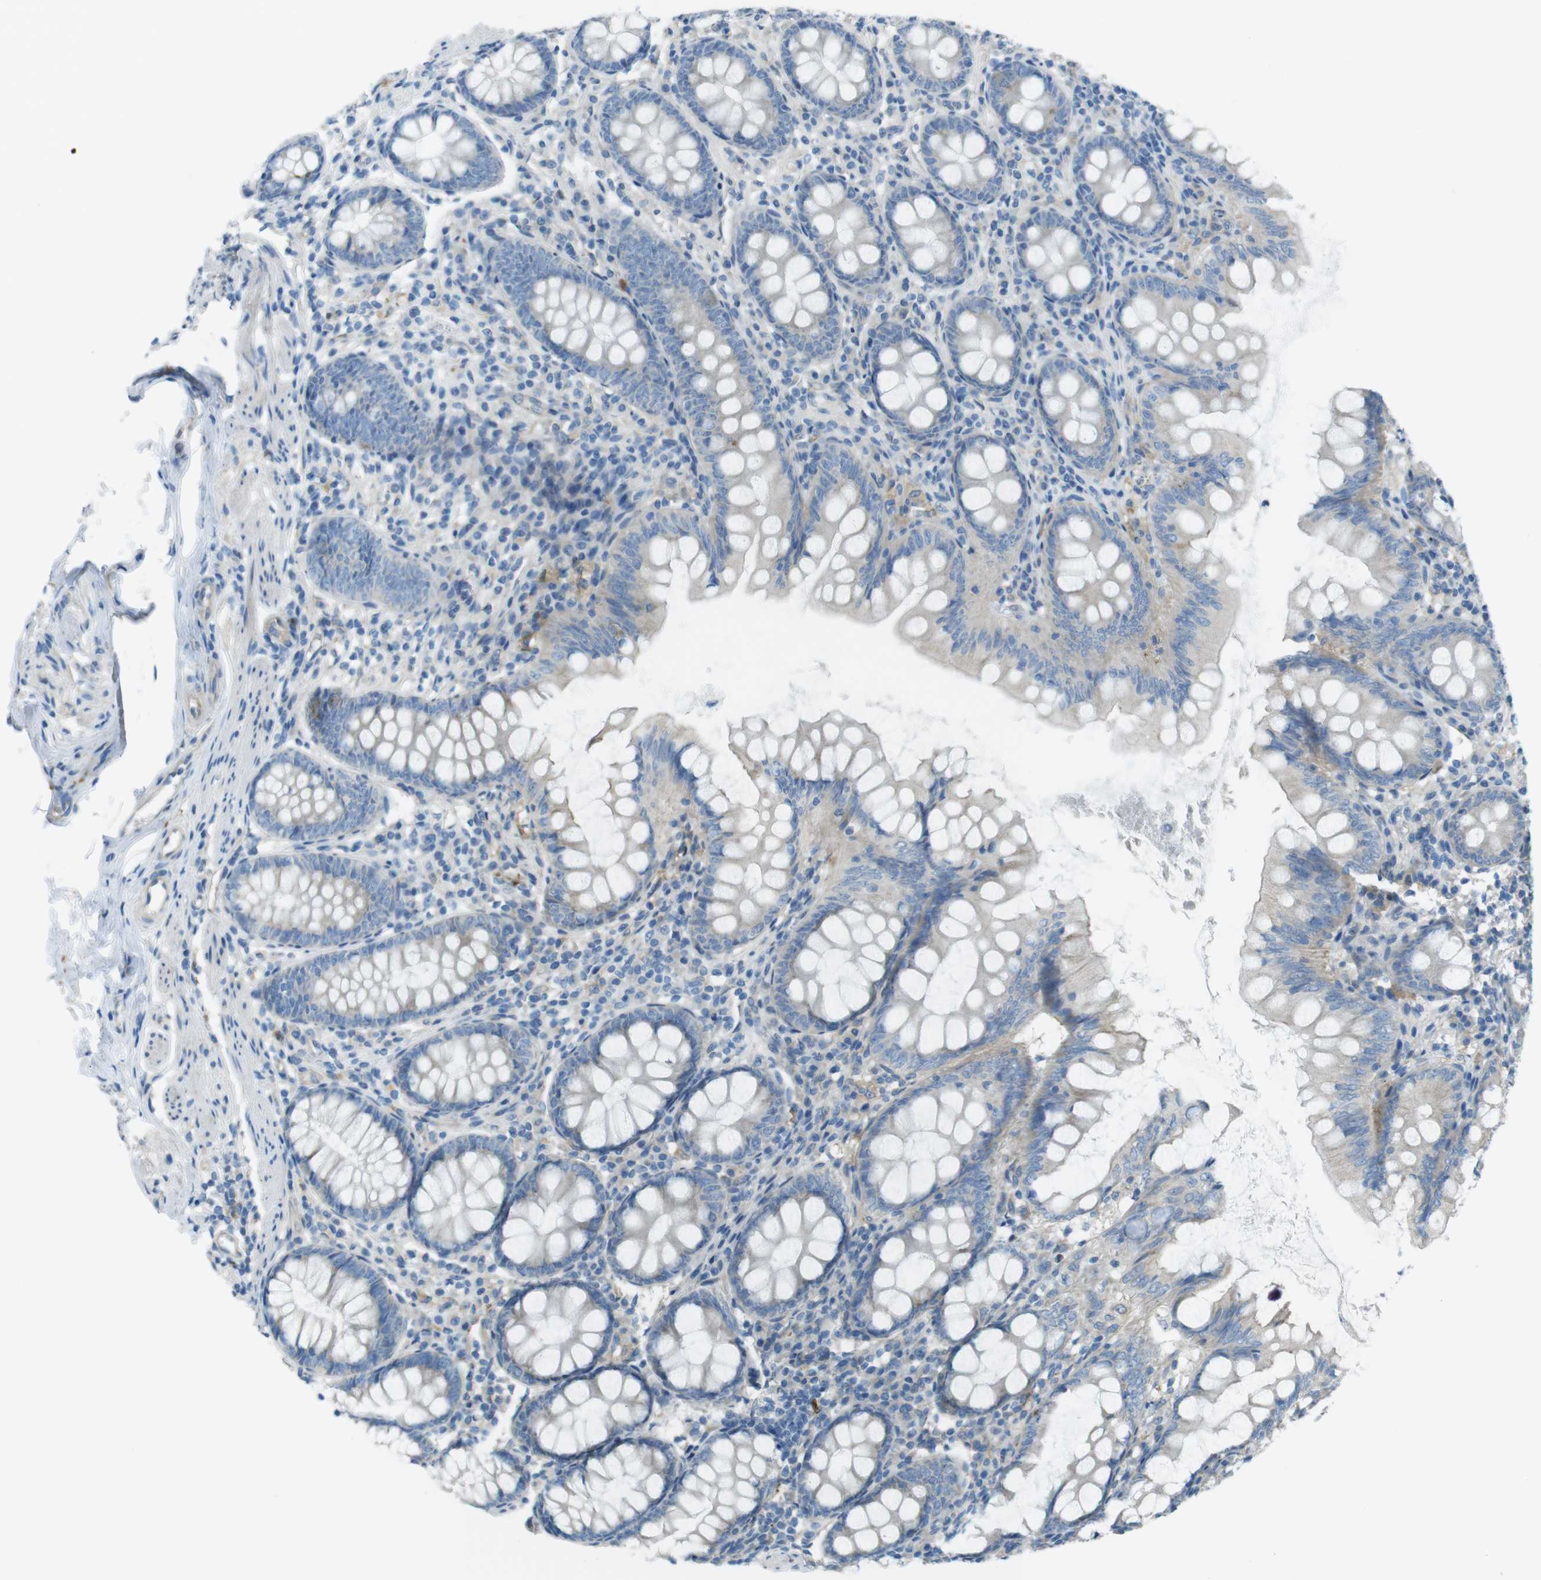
{"staining": {"intensity": "moderate", "quantity": "<25%", "location": "cytoplasmic/membranous"}, "tissue": "appendix", "cell_type": "Glandular cells", "image_type": "normal", "snomed": [{"axis": "morphology", "description": "Normal tissue, NOS"}, {"axis": "topography", "description": "Appendix"}], "caption": "Benign appendix was stained to show a protein in brown. There is low levels of moderate cytoplasmic/membranous staining in approximately <25% of glandular cells. (DAB IHC with brightfield microscopy, high magnification).", "gene": "TMEM41B", "patient": {"sex": "female", "age": 77}}